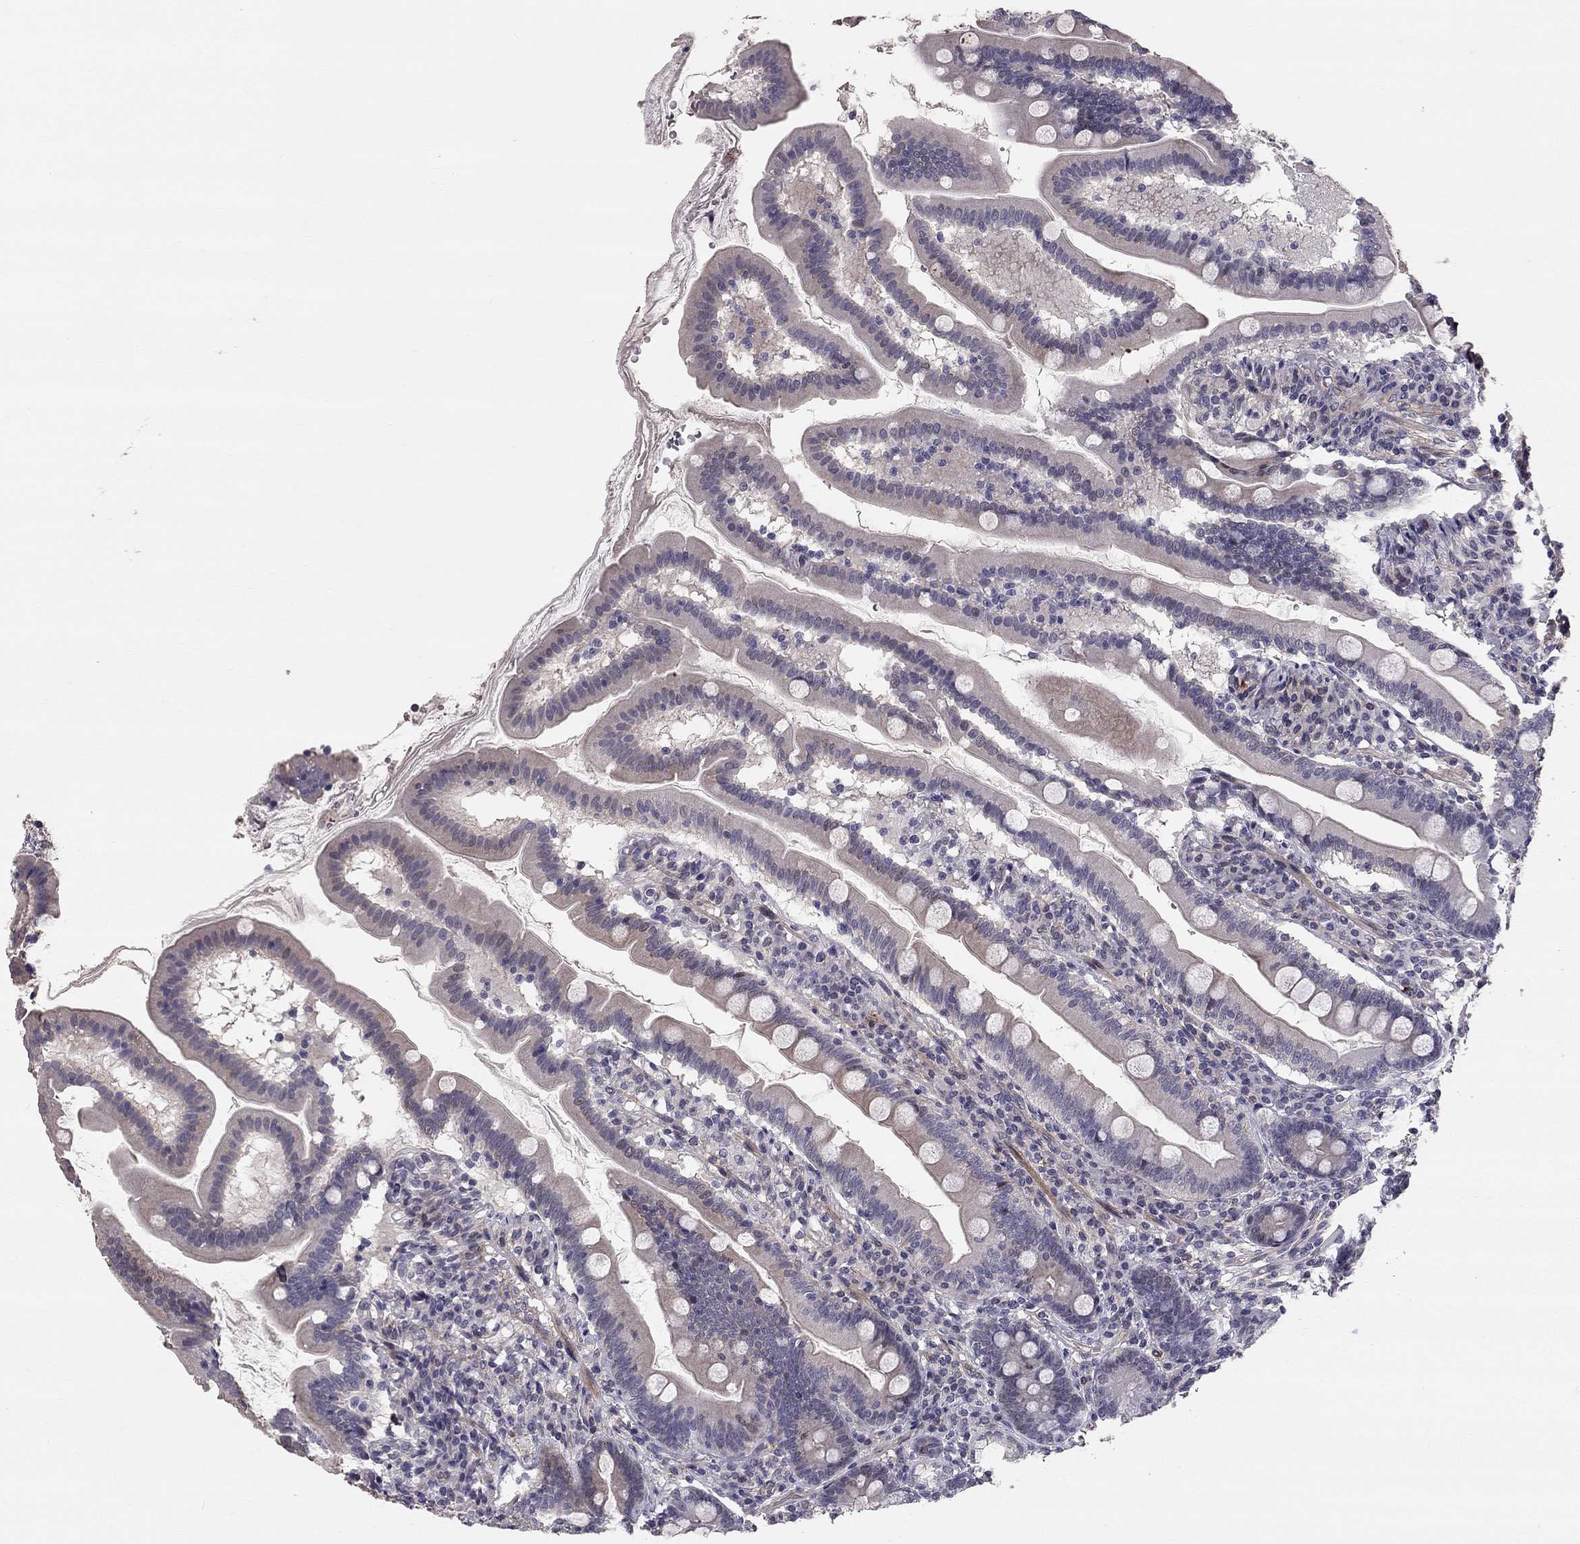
{"staining": {"intensity": "weak", "quantity": "<25%", "location": "cytoplasmic/membranous"}, "tissue": "duodenum", "cell_type": "Glandular cells", "image_type": "normal", "snomed": [{"axis": "morphology", "description": "Normal tissue, NOS"}, {"axis": "topography", "description": "Duodenum"}], "caption": "Immunohistochemical staining of benign duodenum exhibits no significant expression in glandular cells.", "gene": "GJB4", "patient": {"sex": "female", "age": 67}}